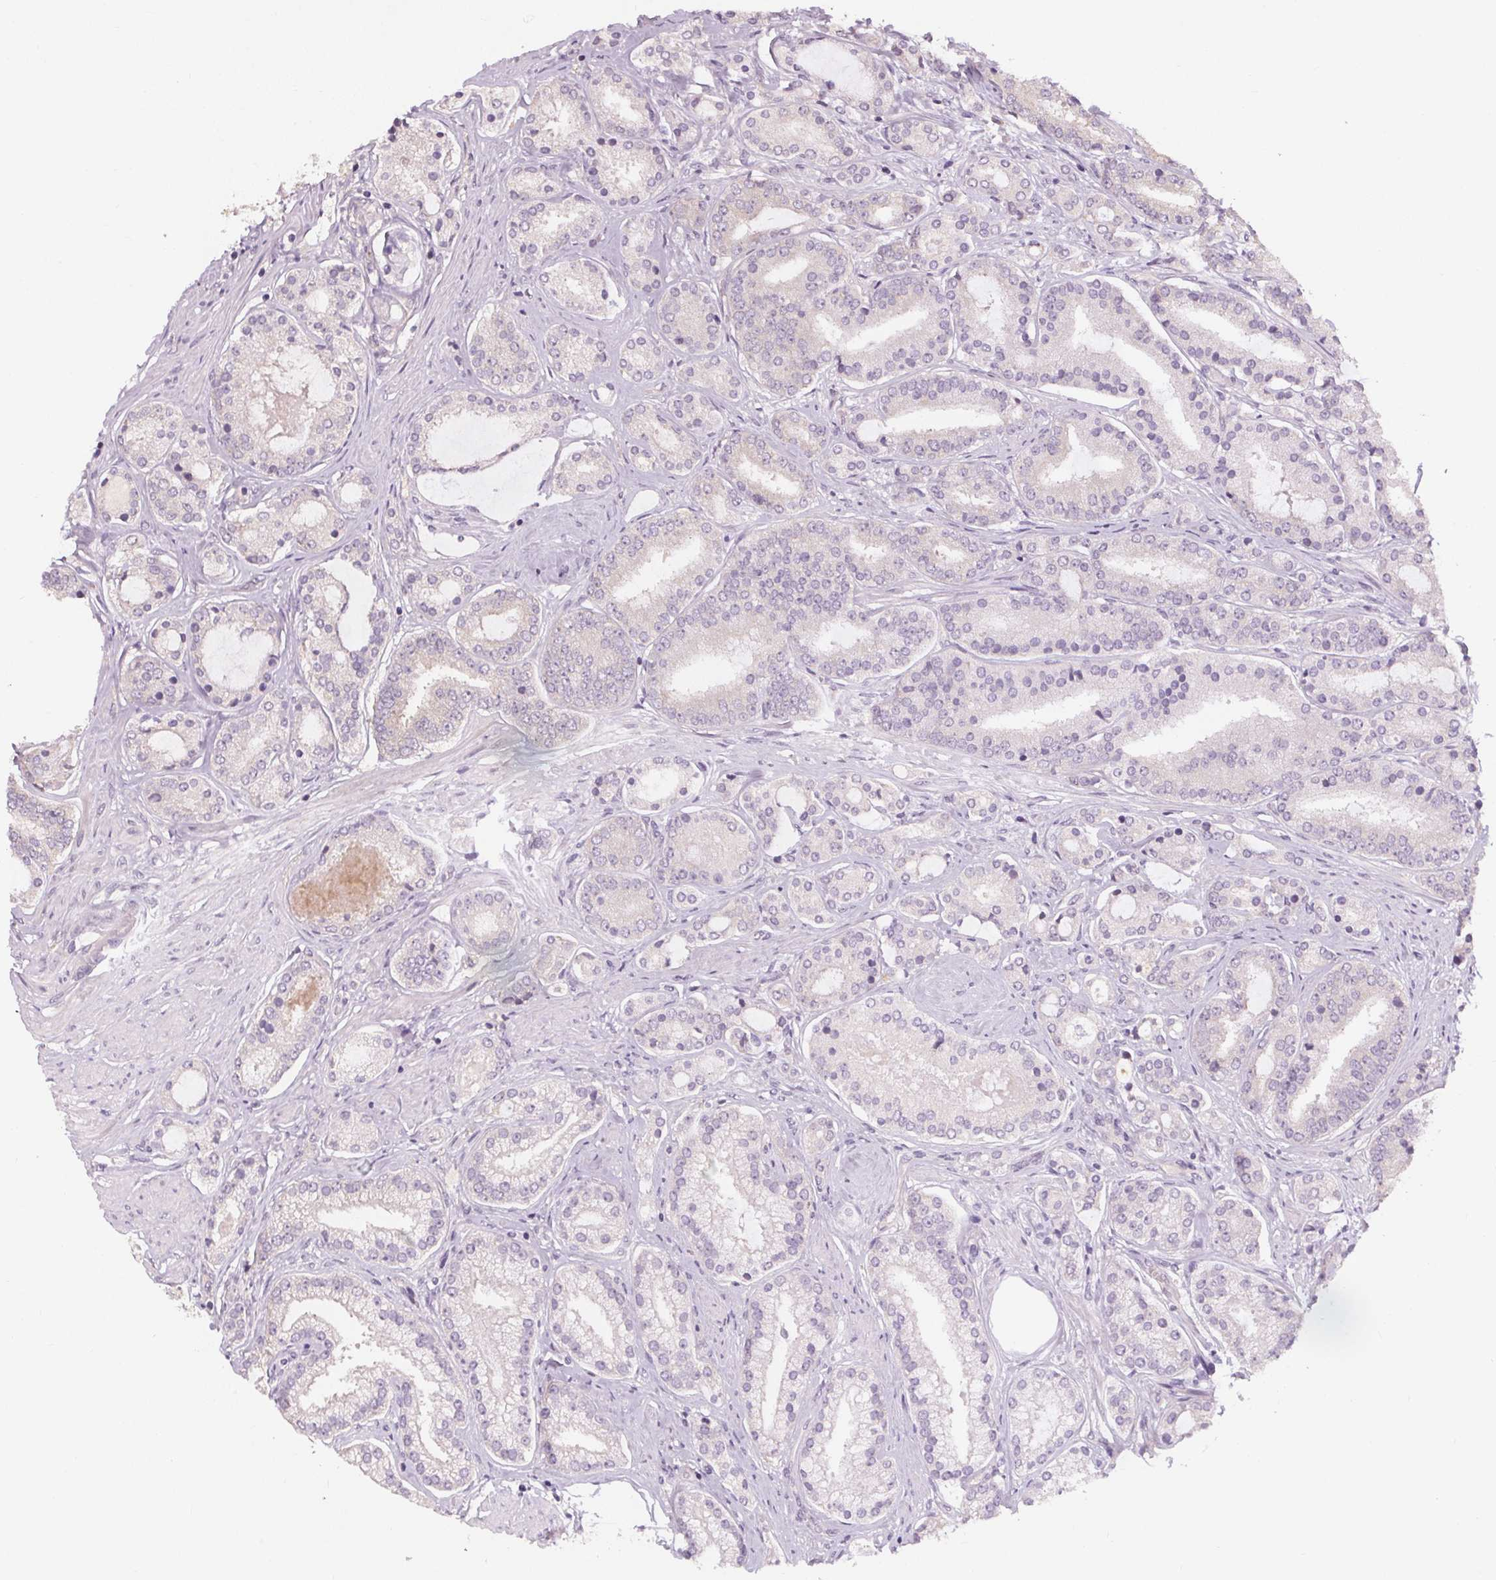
{"staining": {"intensity": "negative", "quantity": "none", "location": "none"}, "tissue": "prostate cancer", "cell_type": "Tumor cells", "image_type": "cancer", "snomed": [{"axis": "morphology", "description": "Adenocarcinoma, High grade"}, {"axis": "topography", "description": "Prostate"}], "caption": "A photomicrograph of human prostate adenocarcinoma (high-grade) is negative for staining in tumor cells.", "gene": "TMEM80", "patient": {"sex": "male", "age": 63}}